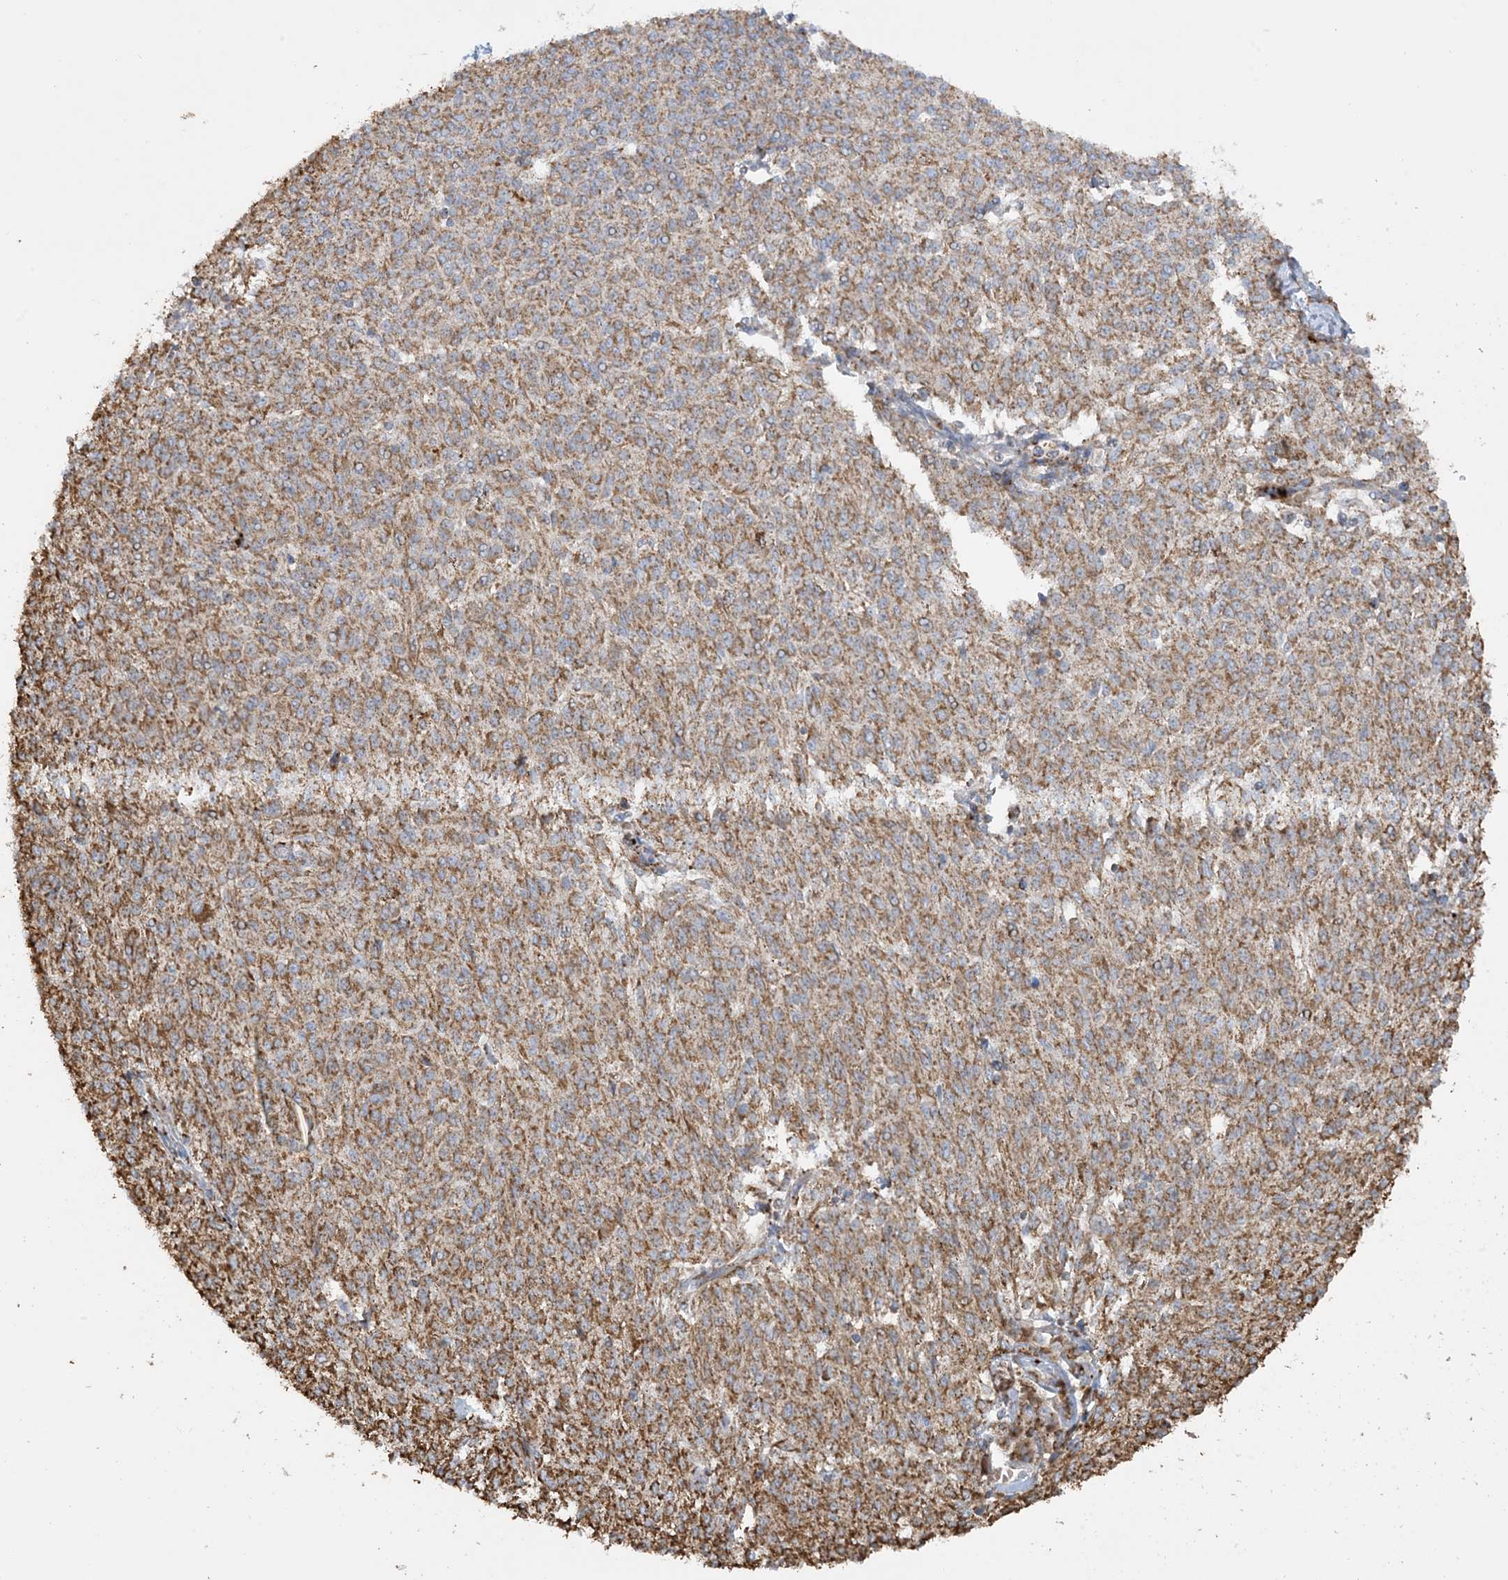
{"staining": {"intensity": "moderate", "quantity": ">75%", "location": "cytoplasmic/membranous"}, "tissue": "melanoma", "cell_type": "Tumor cells", "image_type": "cancer", "snomed": [{"axis": "morphology", "description": "Malignant melanoma, NOS"}, {"axis": "topography", "description": "Skin"}], "caption": "Protein staining demonstrates moderate cytoplasmic/membranous staining in about >75% of tumor cells in melanoma.", "gene": "AGA", "patient": {"sex": "female", "age": 72}}